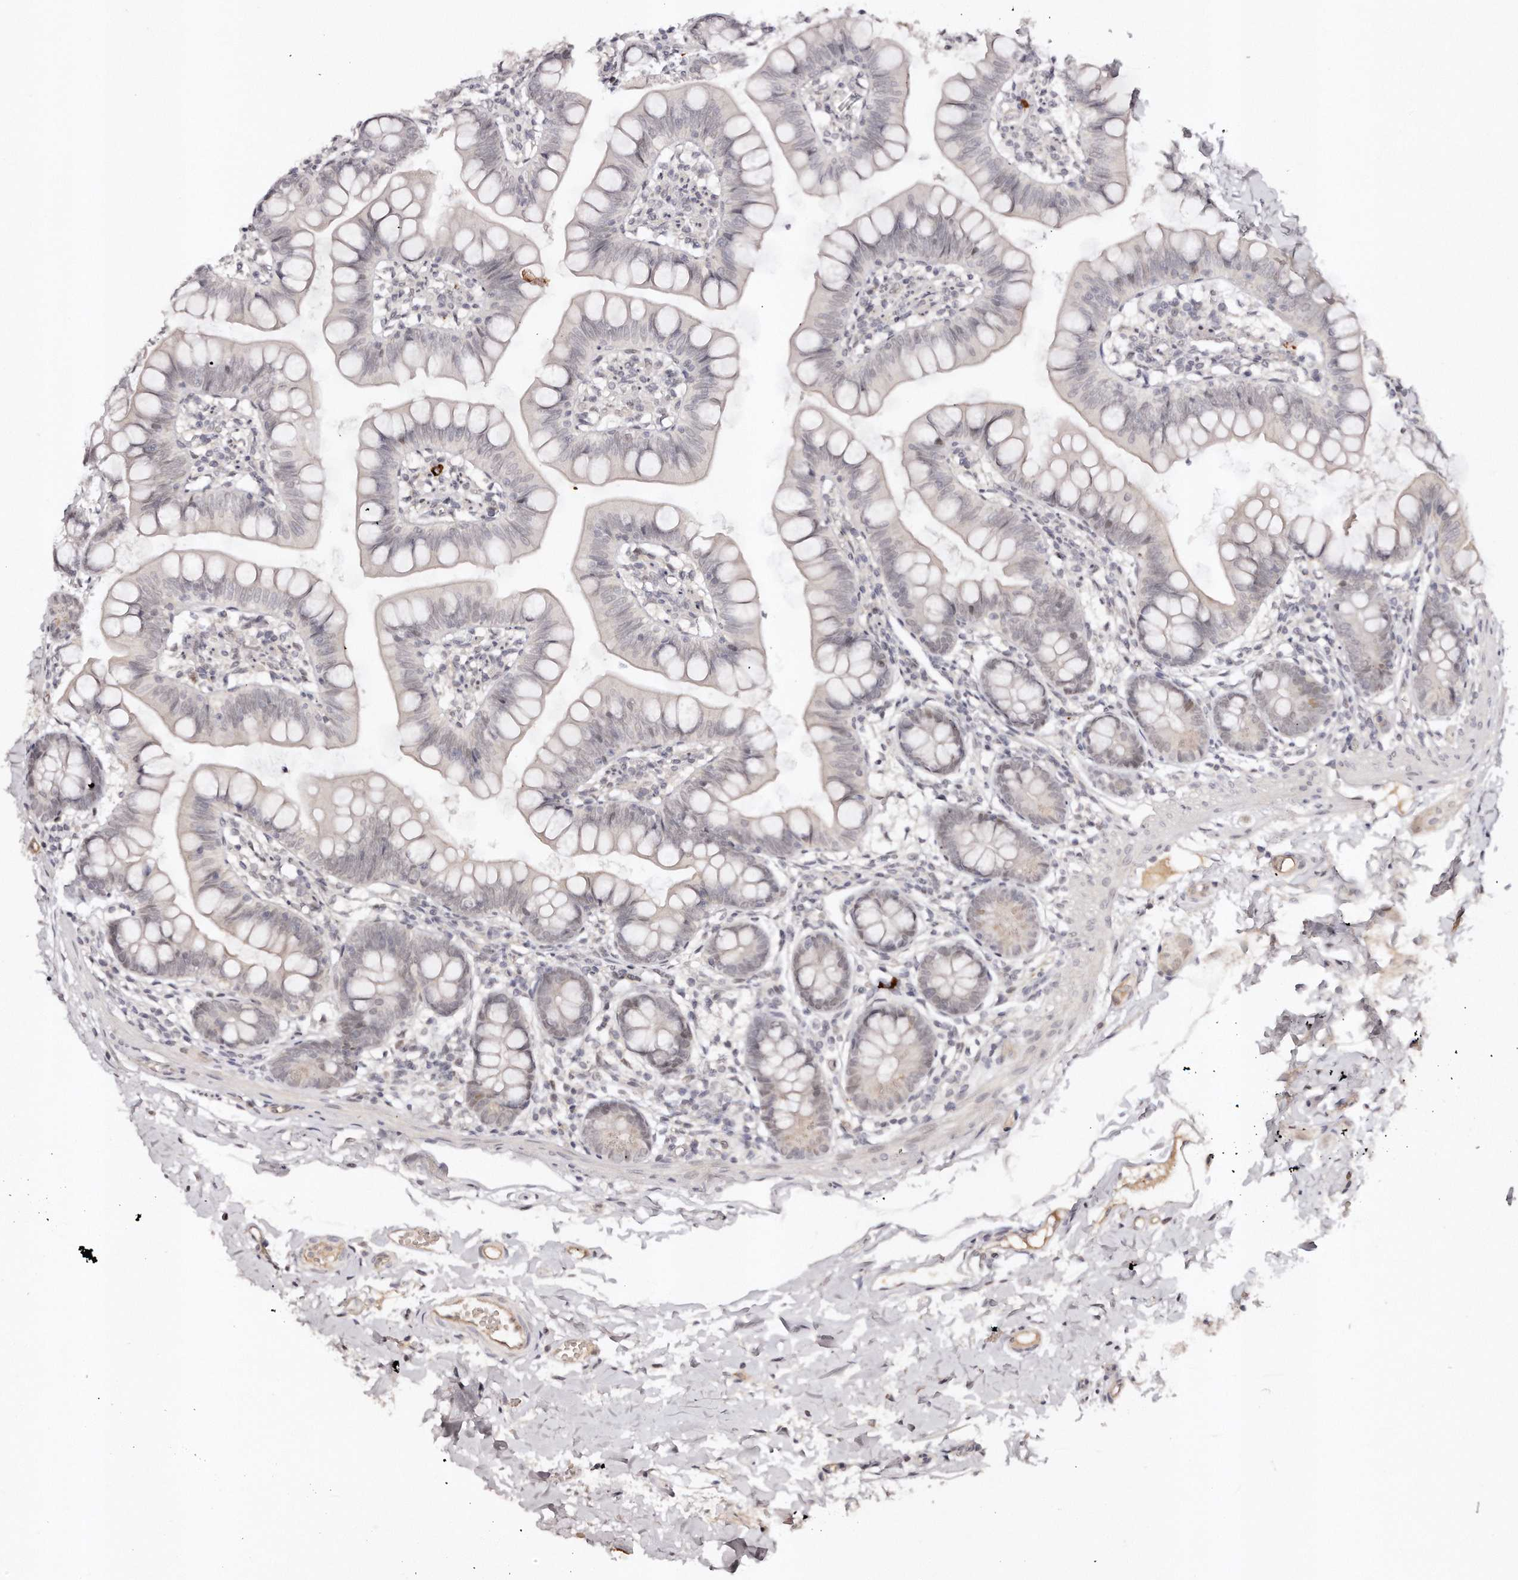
{"staining": {"intensity": "weak", "quantity": "25%-75%", "location": "cytoplasmic/membranous,nuclear"}, "tissue": "small intestine", "cell_type": "Glandular cells", "image_type": "normal", "snomed": [{"axis": "morphology", "description": "Normal tissue, NOS"}, {"axis": "topography", "description": "Small intestine"}], "caption": "Immunohistochemistry staining of normal small intestine, which demonstrates low levels of weak cytoplasmic/membranous,nuclear positivity in about 25%-75% of glandular cells indicating weak cytoplasmic/membranous,nuclear protein positivity. The staining was performed using DAB (3,3'-diaminobenzidine) (brown) for protein detection and nuclei were counterstained in hematoxylin (blue).", "gene": "SOX4", "patient": {"sex": "male", "age": 7}}